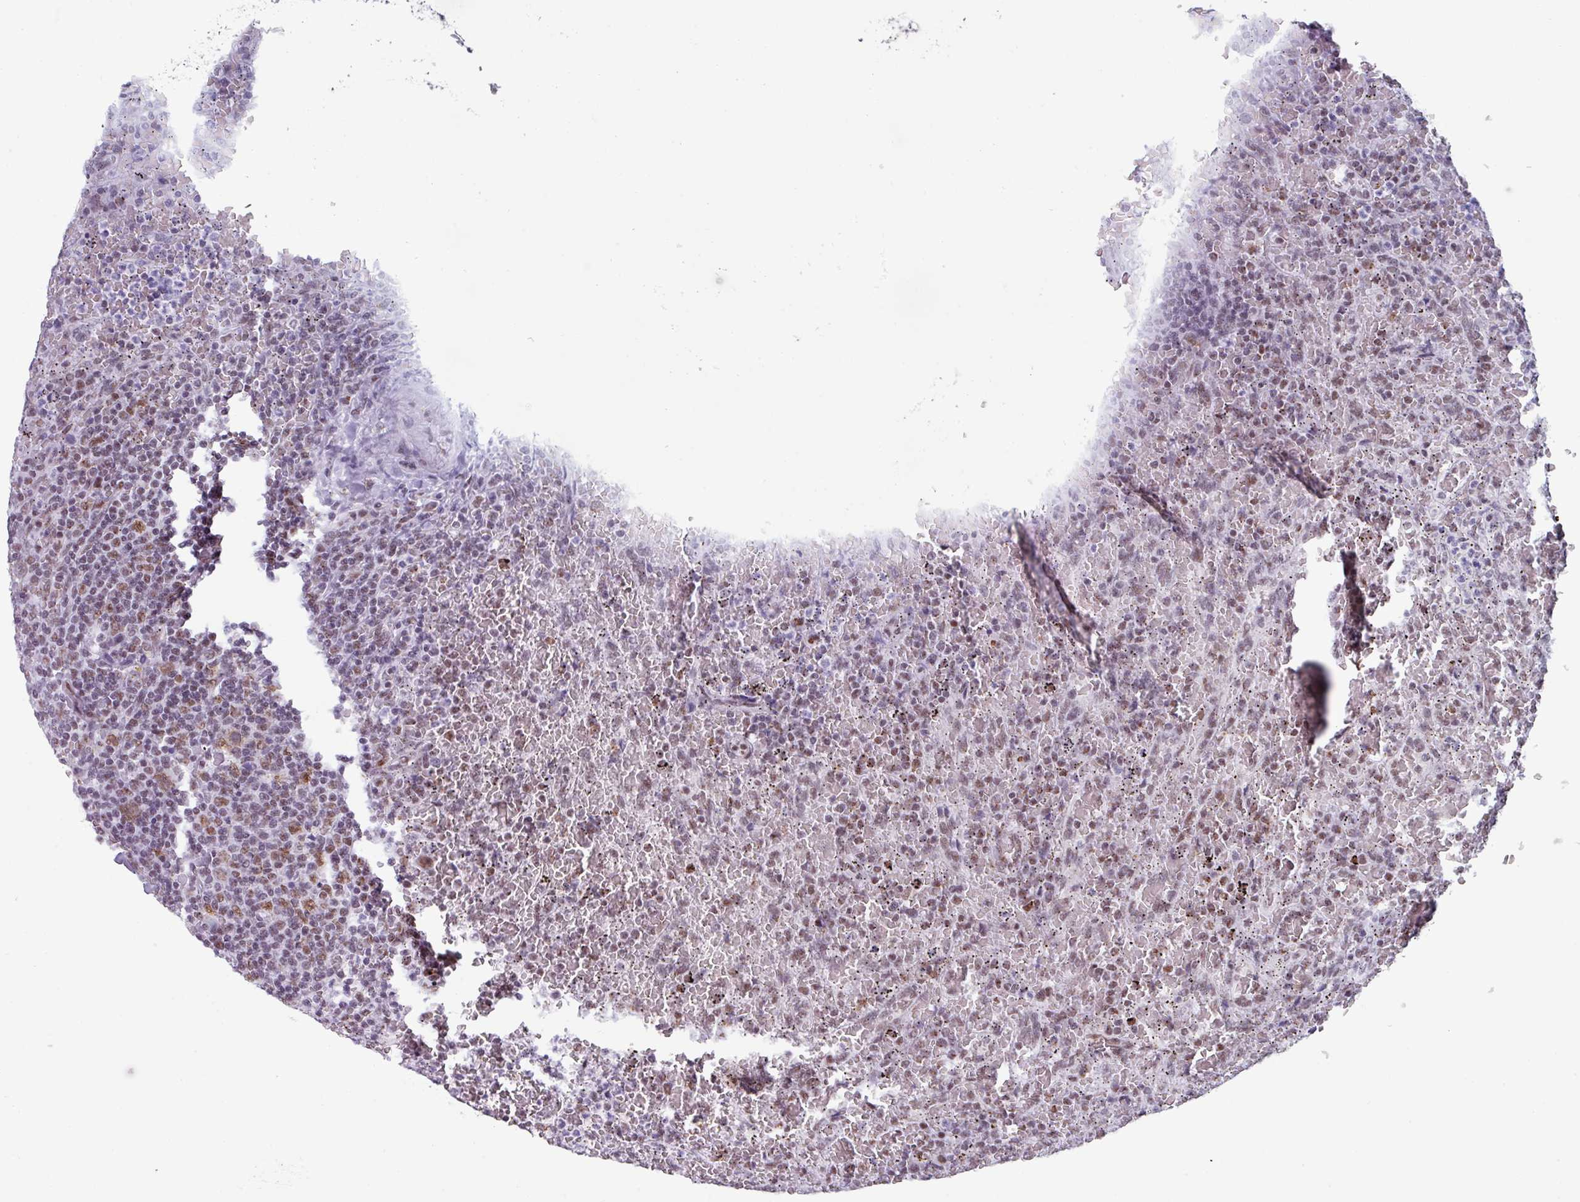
{"staining": {"intensity": "weak", "quantity": "25%-75%", "location": "nuclear"}, "tissue": "lymphoma", "cell_type": "Tumor cells", "image_type": "cancer", "snomed": [{"axis": "morphology", "description": "Malignant lymphoma, non-Hodgkin's type, Low grade"}, {"axis": "topography", "description": "Spleen"}], "caption": "Low-grade malignant lymphoma, non-Hodgkin's type stained with DAB IHC exhibits low levels of weak nuclear positivity in approximately 25%-75% of tumor cells.", "gene": "PUF60", "patient": {"sex": "female", "age": 64}}